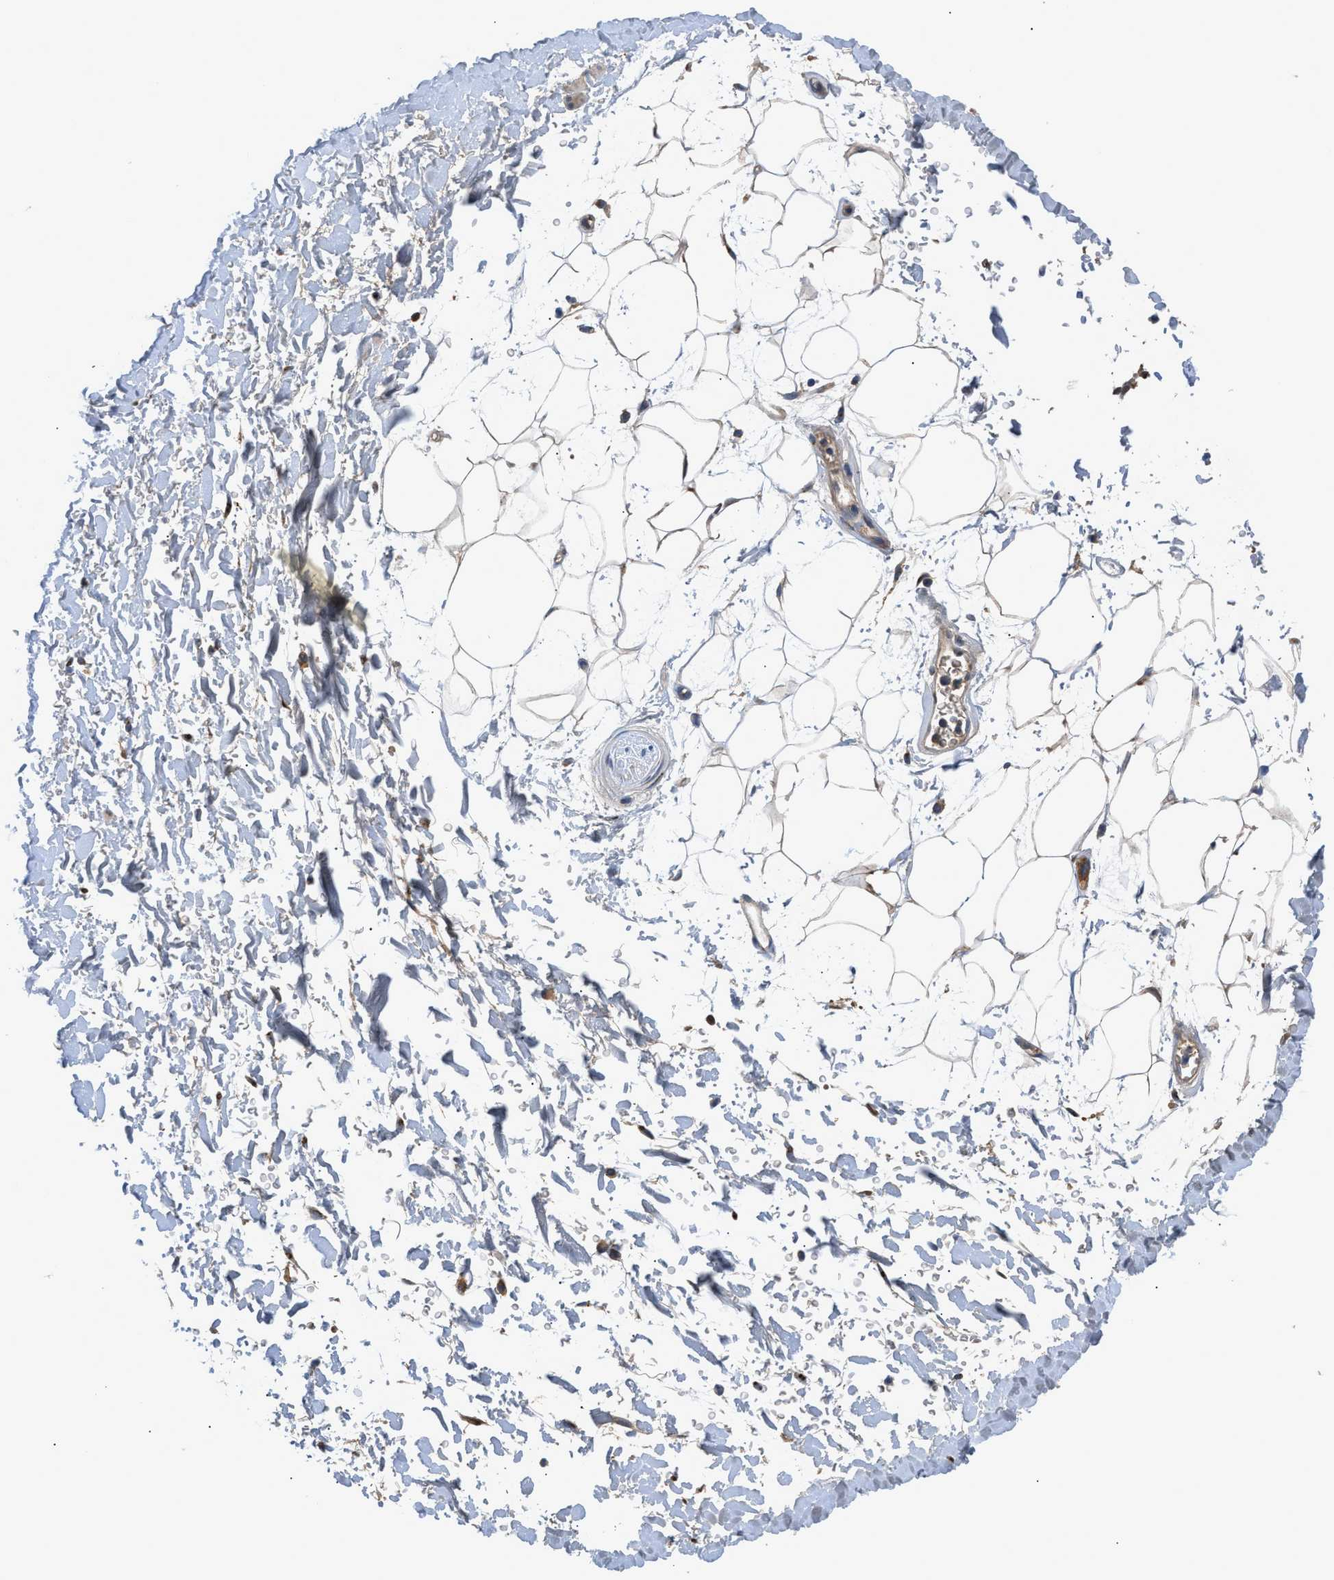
{"staining": {"intensity": "moderate", "quantity": "<25%", "location": "cytoplasmic/membranous"}, "tissue": "adipose tissue", "cell_type": "Adipocytes", "image_type": "normal", "snomed": [{"axis": "morphology", "description": "Normal tissue, NOS"}, {"axis": "topography", "description": "Soft tissue"}], "caption": "Immunohistochemical staining of unremarkable adipose tissue displays low levels of moderate cytoplasmic/membranous staining in about <25% of adipocytes. (DAB (3,3'-diaminobenzidine) IHC, brown staining for protein, blue staining for nuclei).", "gene": "SIK2", "patient": {"sex": "male", "age": 72}}